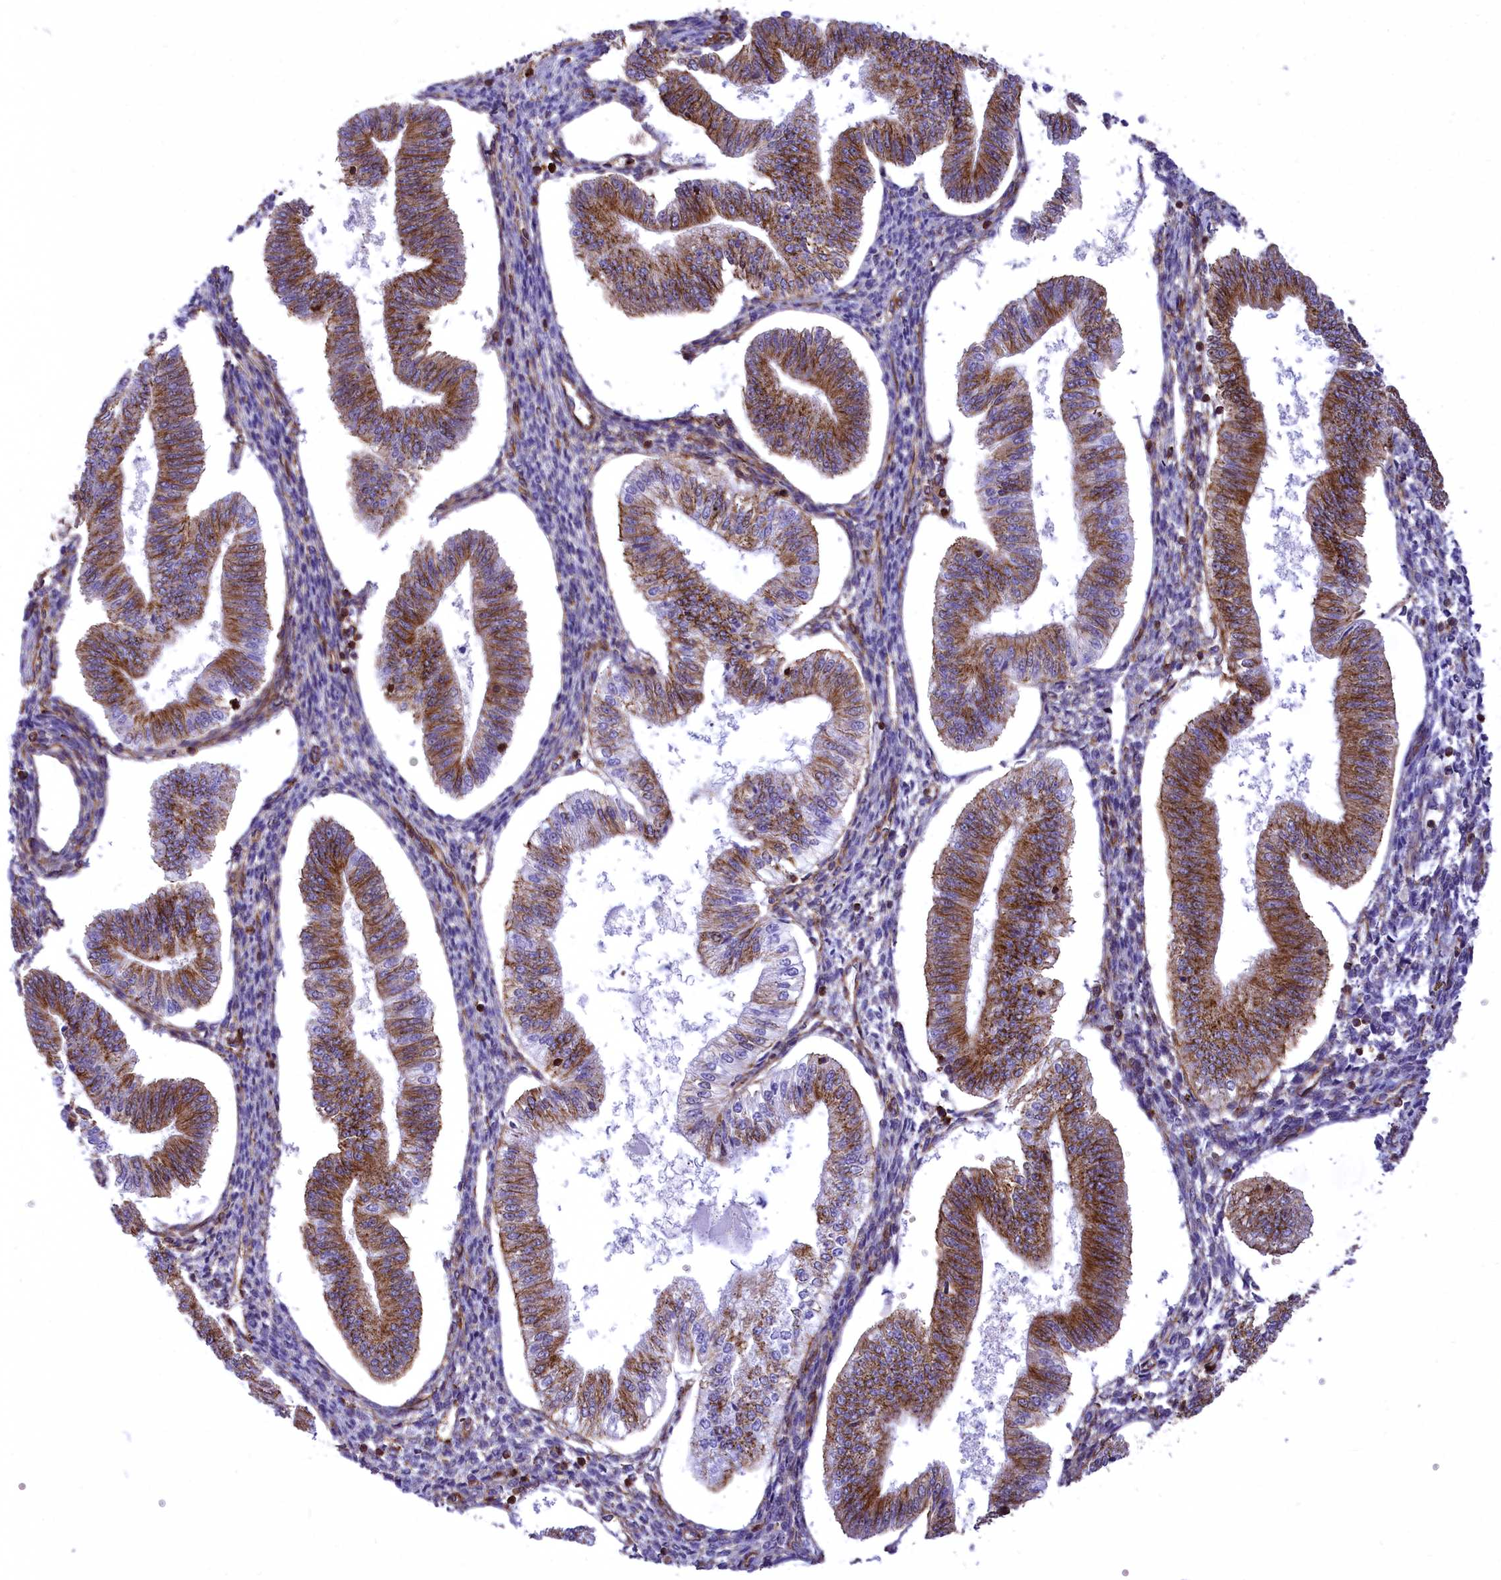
{"staining": {"intensity": "negative", "quantity": "none", "location": "none"}, "tissue": "endometrium", "cell_type": "Cells in endometrial stroma", "image_type": "normal", "snomed": [{"axis": "morphology", "description": "Normal tissue, NOS"}, {"axis": "topography", "description": "Endometrium"}], "caption": "This is a photomicrograph of immunohistochemistry staining of benign endometrium, which shows no positivity in cells in endometrial stroma. (DAB IHC with hematoxylin counter stain).", "gene": "SEPTIN9", "patient": {"sex": "female", "age": 34}}